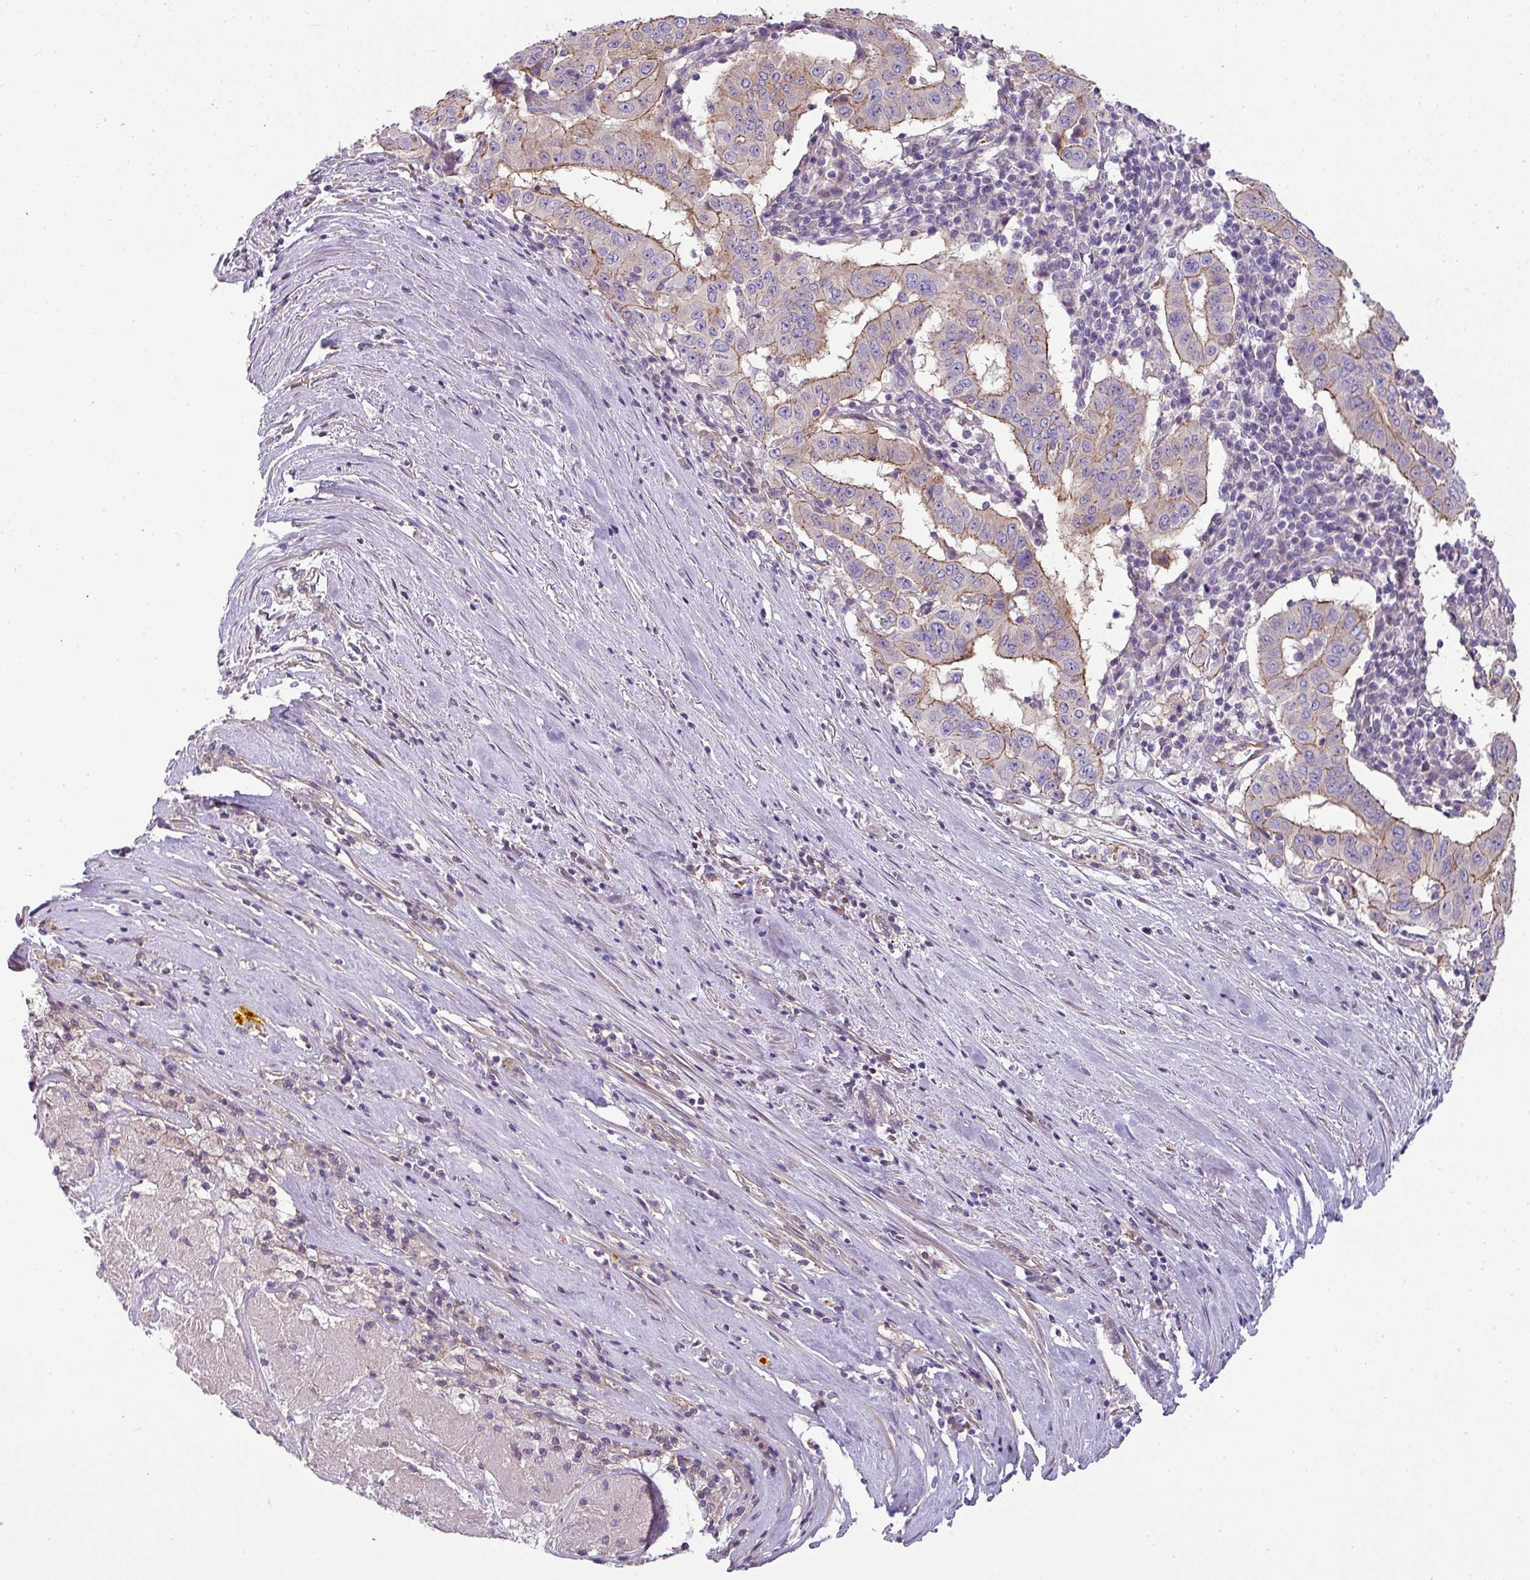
{"staining": {"intensity": "moderate", "quantity": "25%-75%", "location": "cytoplasmic/membranous"}, "tissue": "pancreatic cancer", "cell_type": "Tumor cells", "image_type": "cancer", "snomed": [{"axis": "morphology", "description": "Adenocarcinoma, NOS"}, {"axis": "topography", "description": "Pancreas"}], "caption": "A brown stain labels moderate cytoplasmic/membranous staining of a protein in human pancreatic adenocarcinoma tumor cells. Using DAB (brown) and hematoxylin (blue) stains, captured at high magnification using brightfield microscopy.", "gene": "PALS2", "patient": {"sex": "male", "age": 63}}